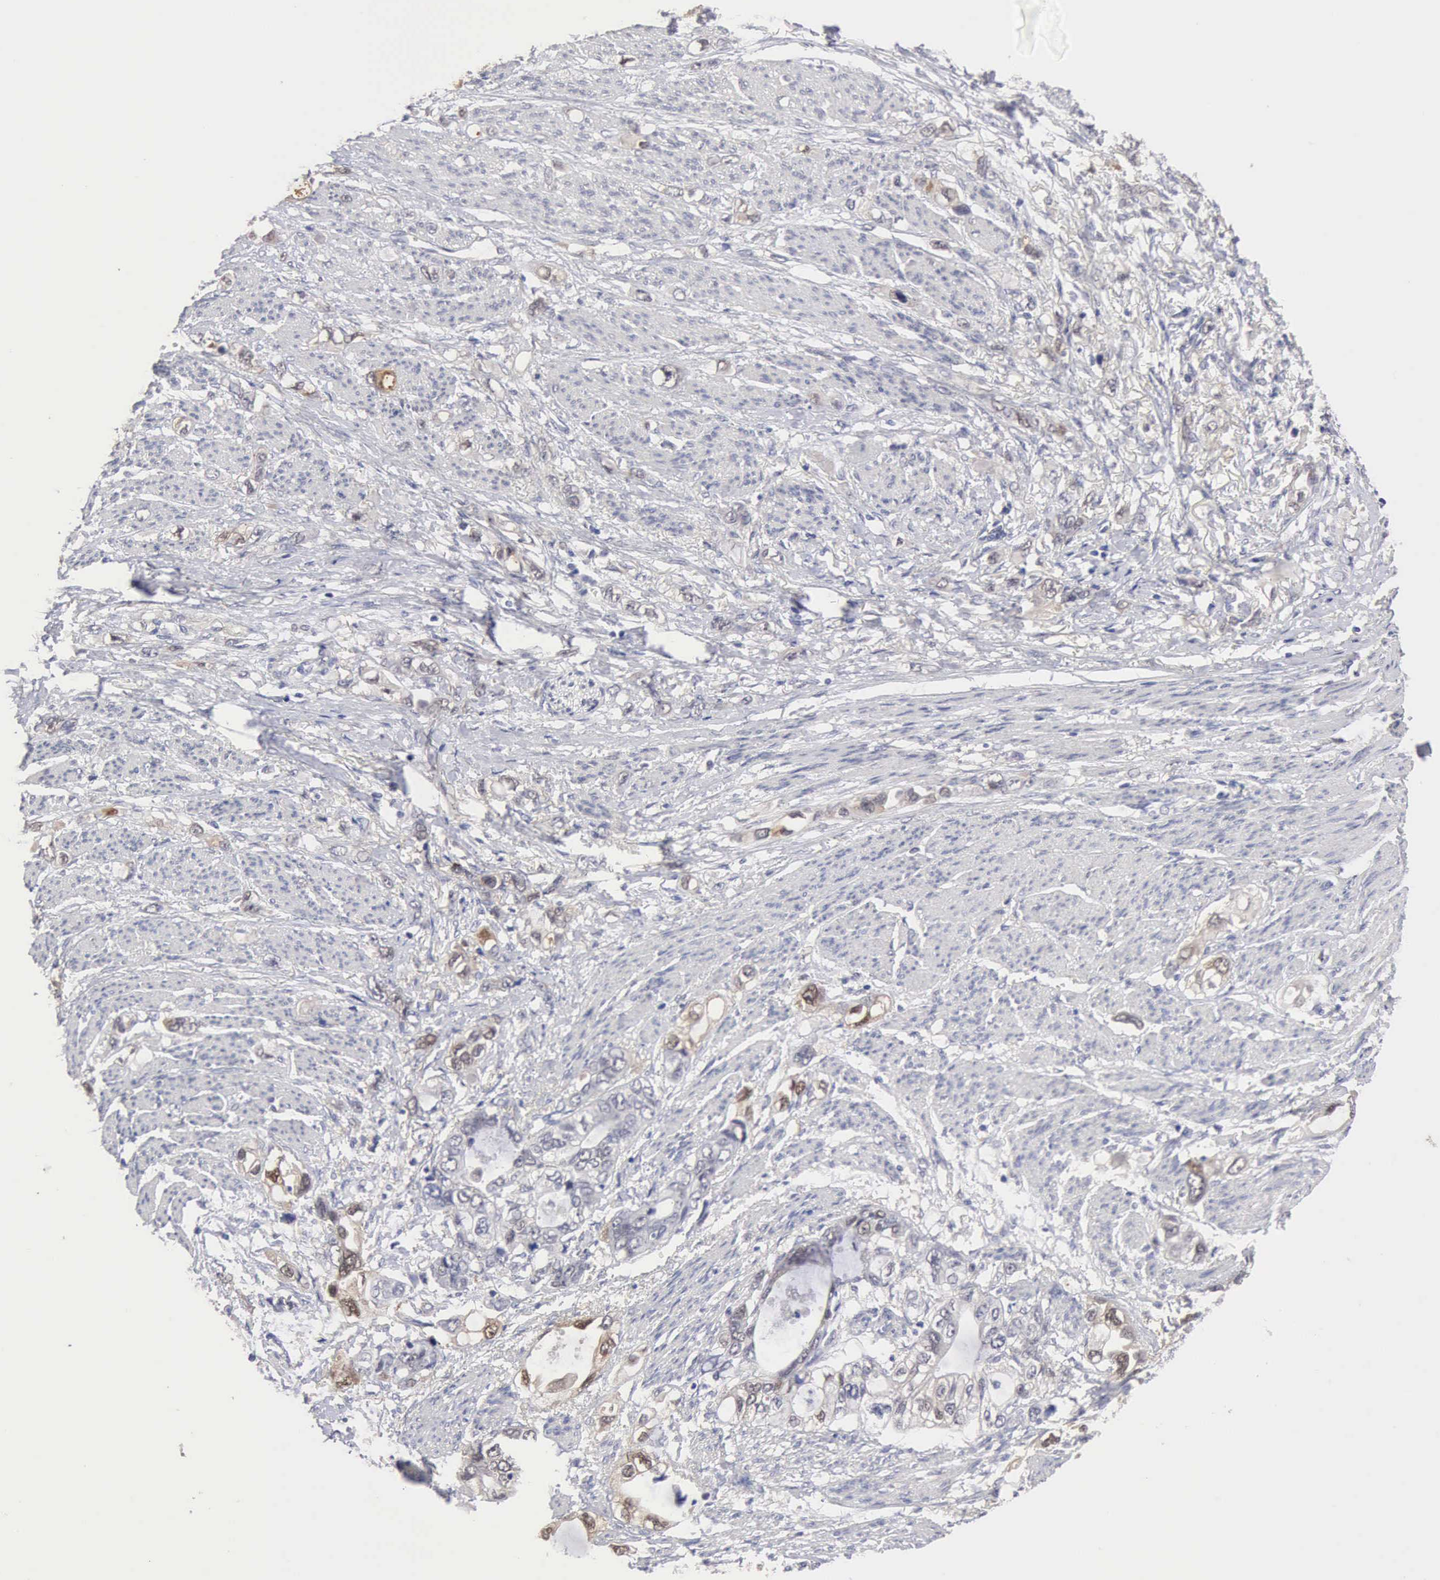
{"staining": {"intensity": "weak", "quantity": "<25%", "location": "cytoplasmic/membranous"}, "tissue": "stomach cancer", "cell_type": "Tumor cells", "image_type": "cancer", "snomed": [{"axis": "morphology", "description": "Adenocarcinoma, NOS"}, {"axis": "topography", "description": "Stomach, upper"}], "caption": "A high-resolution histopathology image shows immunohistochemistry (IHC) staining of stomach adenocarcinoma, which displays no significant positivity in tumor cells.", "gene": "PTGR2", "patient": {"sex": "female", "age": 52}}